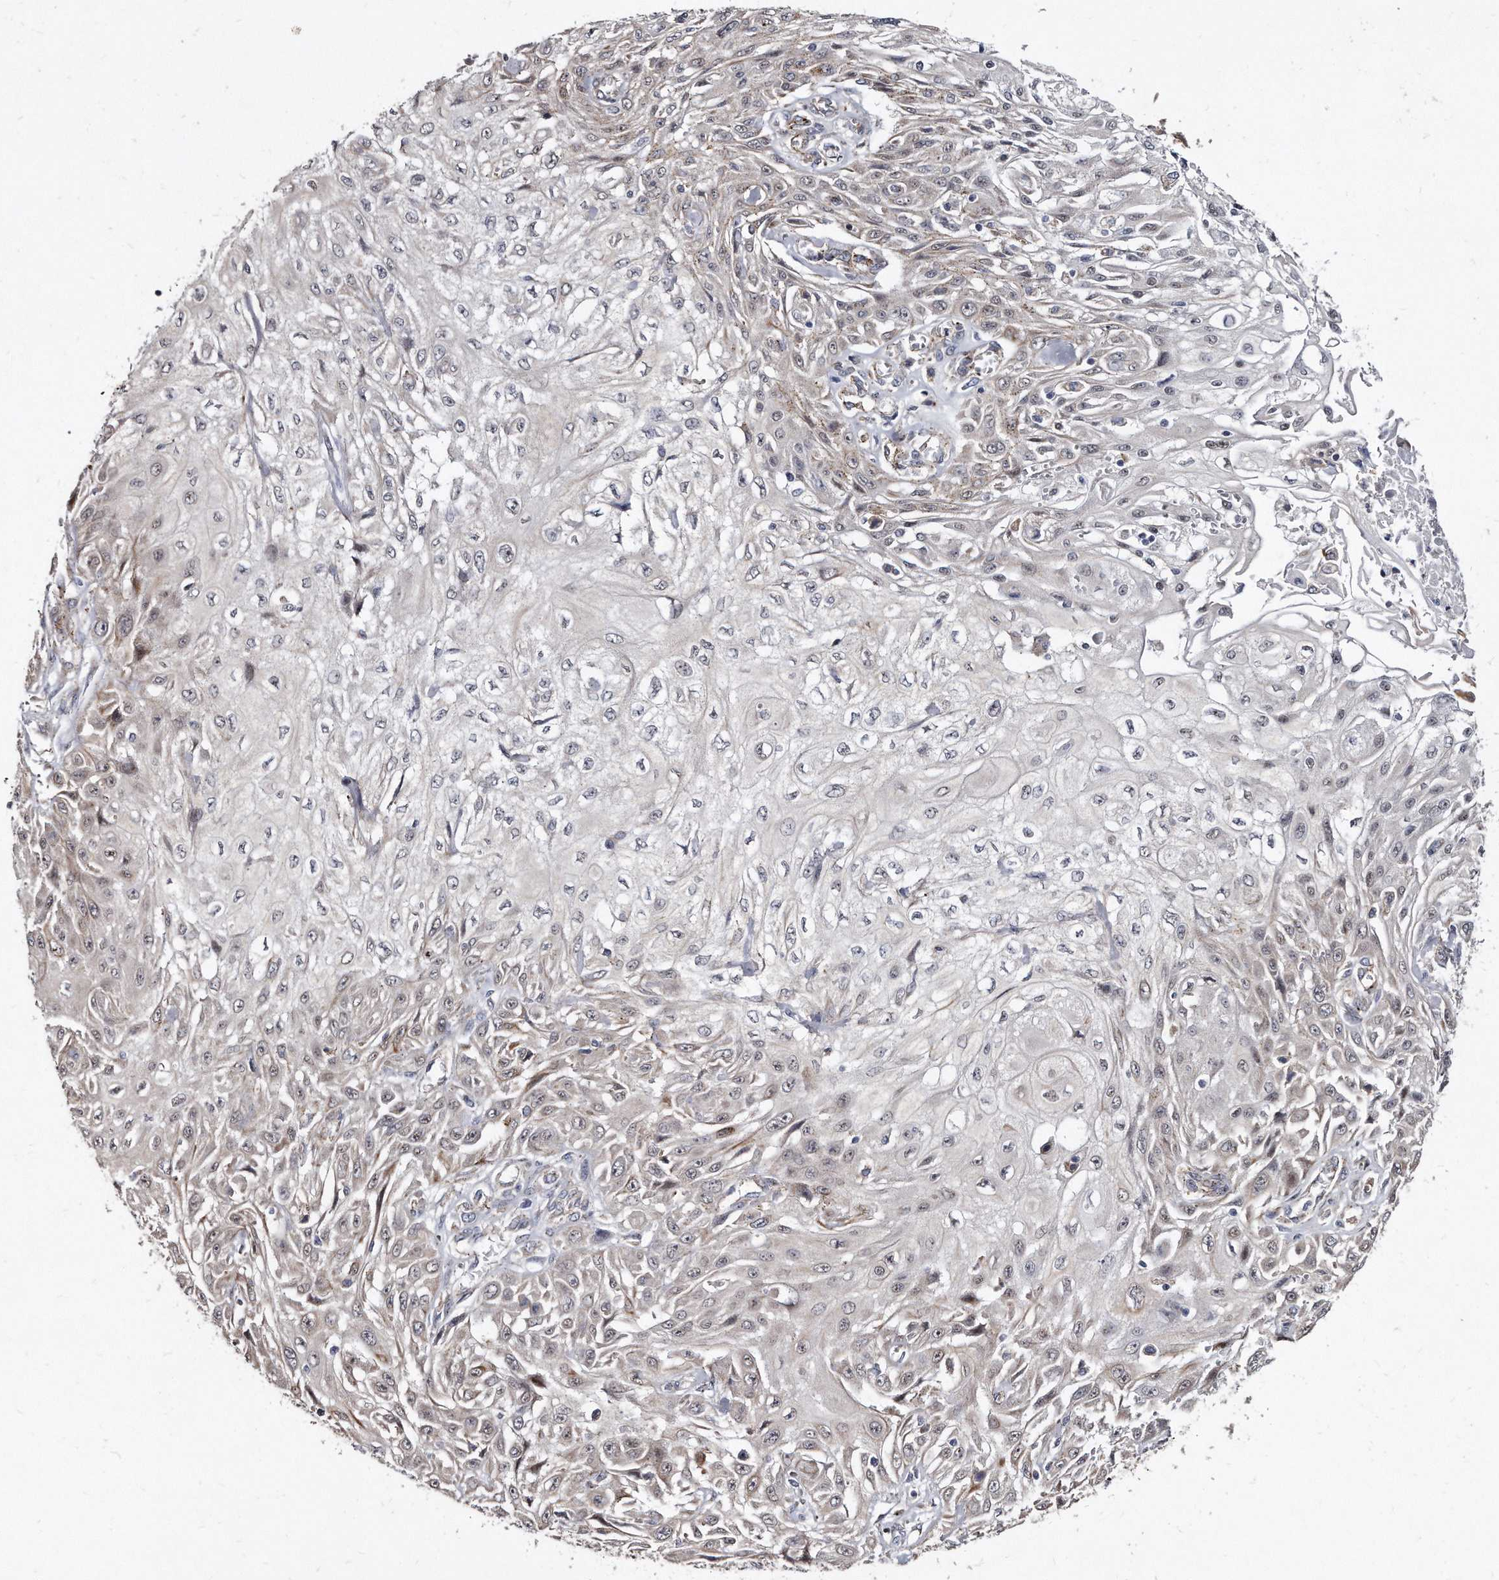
{"staining": {"intensity": "weak", "quantity": "<25%", "location": "cytoplasmic/membranous"}, "tissue": "skin cancer", "cell_type": "Tumor cells", "image_type": "cancer", "snomed": [{"axis": "morphology", "description": "Squamous cell carcinoma, NOS"}, {"axis": "morphology", "description": "Squamous cell carcinoma, metastatic, NOS"}, {"axis": "topography", "description": "Skin"}, {"axis": "topography", "description": "Lymph node"}], "caption": "Immunohistochemistry (IHC) of skin cancer (metastatic squamous cell carcinoma) displays no staining in tumor cells.", "gene": "KLHDC3", "patient": {"sex": "male", "age": 75}}